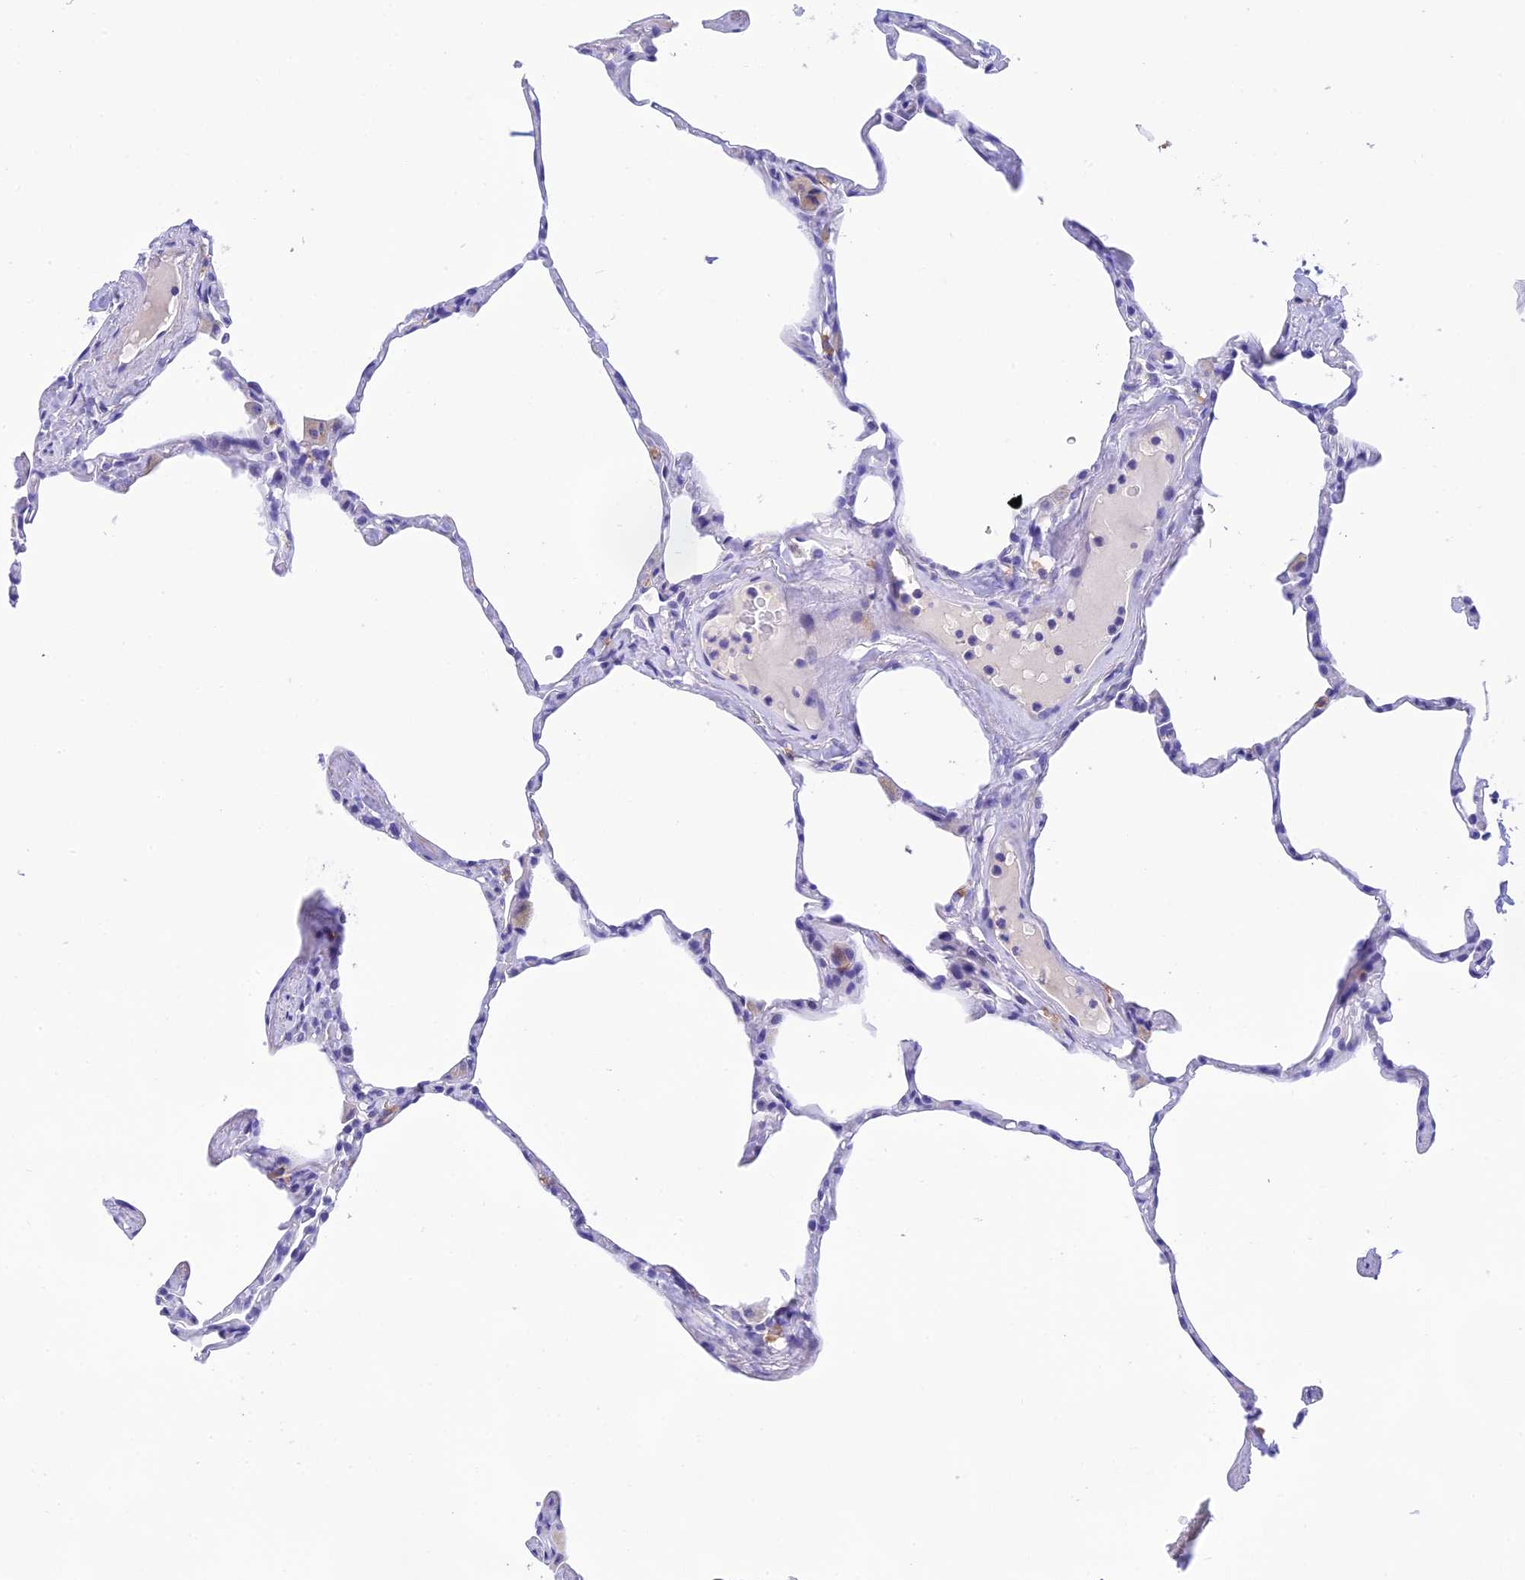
{"staining": {"intensity": "negative", "quantity": "none", "location": "none"}, "tissue": "lung", "cell_type": "Alveolar cells", "image_type": "normal", "snomed": [{"axis": "morphology", "description": "Normal tissue, NOS"}, {"axis": "topography", "description": "Lung"}], "caption": "This is a histopathology image of immunohistochemistry staining of benign lung, which shows no staining in alveolar cells.", "gene": "KDELR3", "patient": {"sex": "male", "age": 65}}